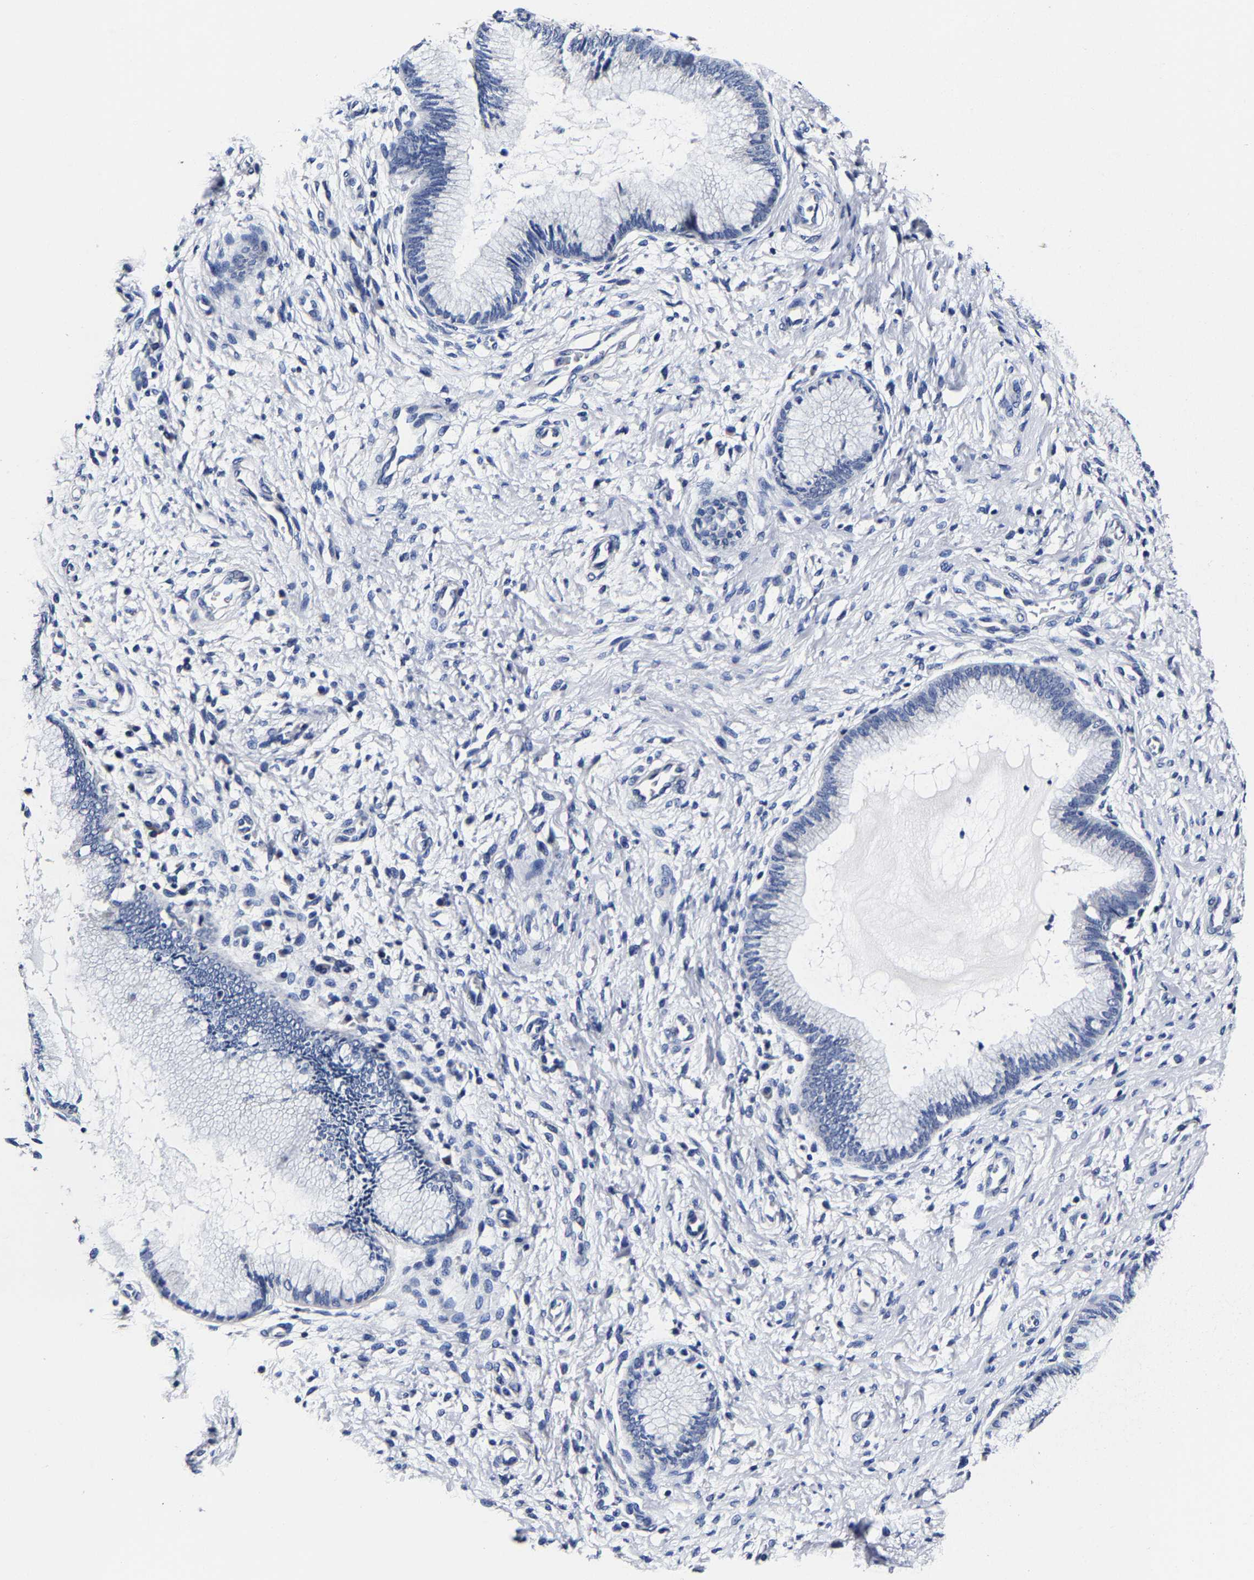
{"staining": {"intensity": "negative", "quantity": "none", "location": "none"}, "tissue": "cervix", "cell_type": "Glandular cells", "image_type": "normal", "snomed": [{"axis": "morphology", "description": "Normal tissue, NOS"}, {"axis": "topography", "description": "Cervix"}], "caption": "Protein analysis of unremarkable cervix demonstrates no significant positivity in glandular cells. (DAB (3,3'-diaminobenzidine) immunohistochemistry (IHC), high magnification).", "gene": "AKAP4", "patient": {"sex": "female", "age": 55}}